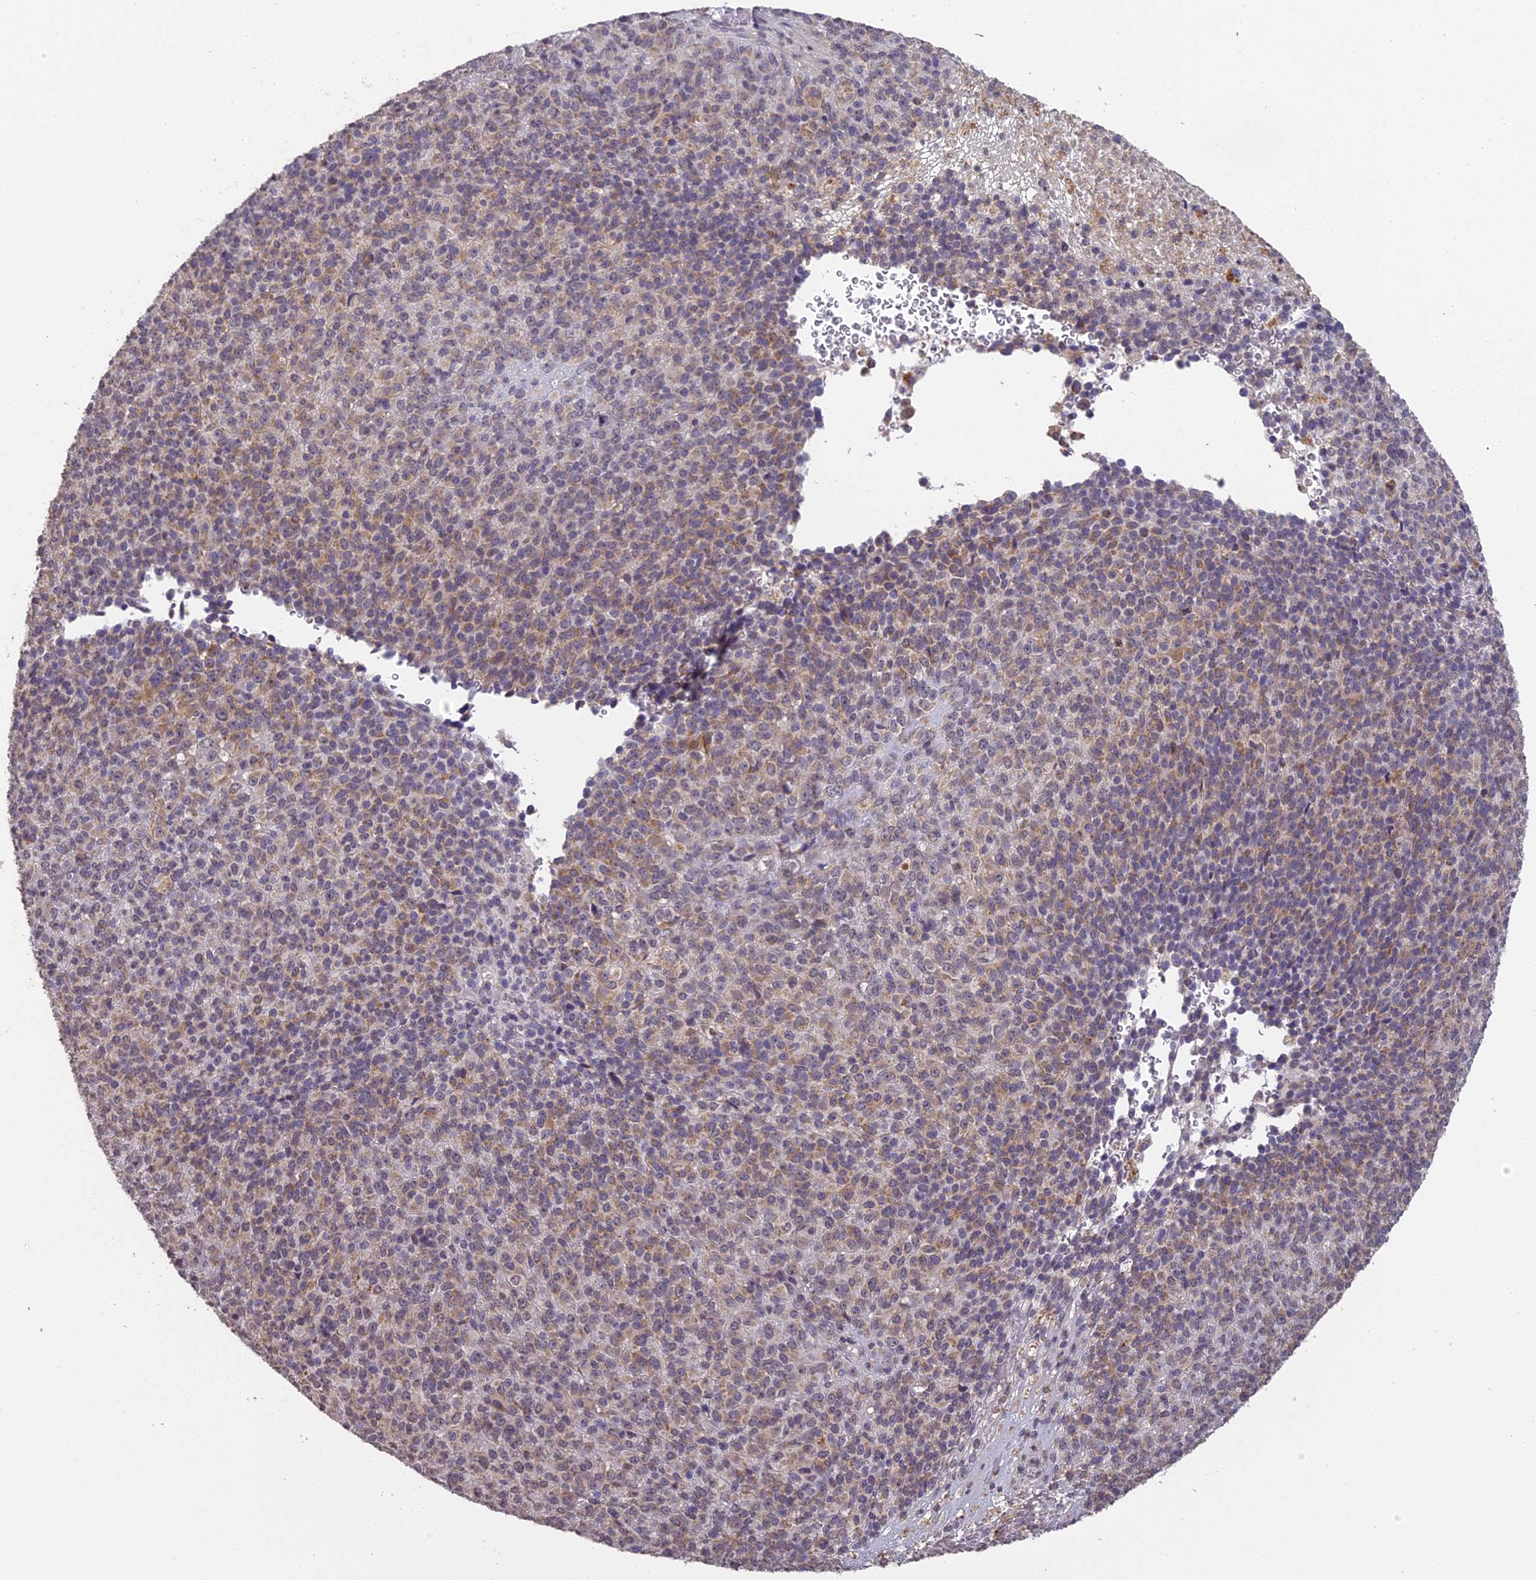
{"staining": {"intensity": "weak", "quantity": ">75%", "location": "cytoplasmic/membranous"}, "tissue": "melanoma", "cell_type": "Tumor cells", "image_type": "cancer", "snomed": [{"axis": "morphology", "description": "Malignant melanoma, Metastatic site"}, {"axis": "topography", "description": "Brain"}], "caption": "Protein staining displays weak cytoplasmic/membranous positivity in about >75% of tumor cells in malignant melanoma (metastatic site).", "gene": "ERG28", "patient": {"sex": "female", "age": 56}}